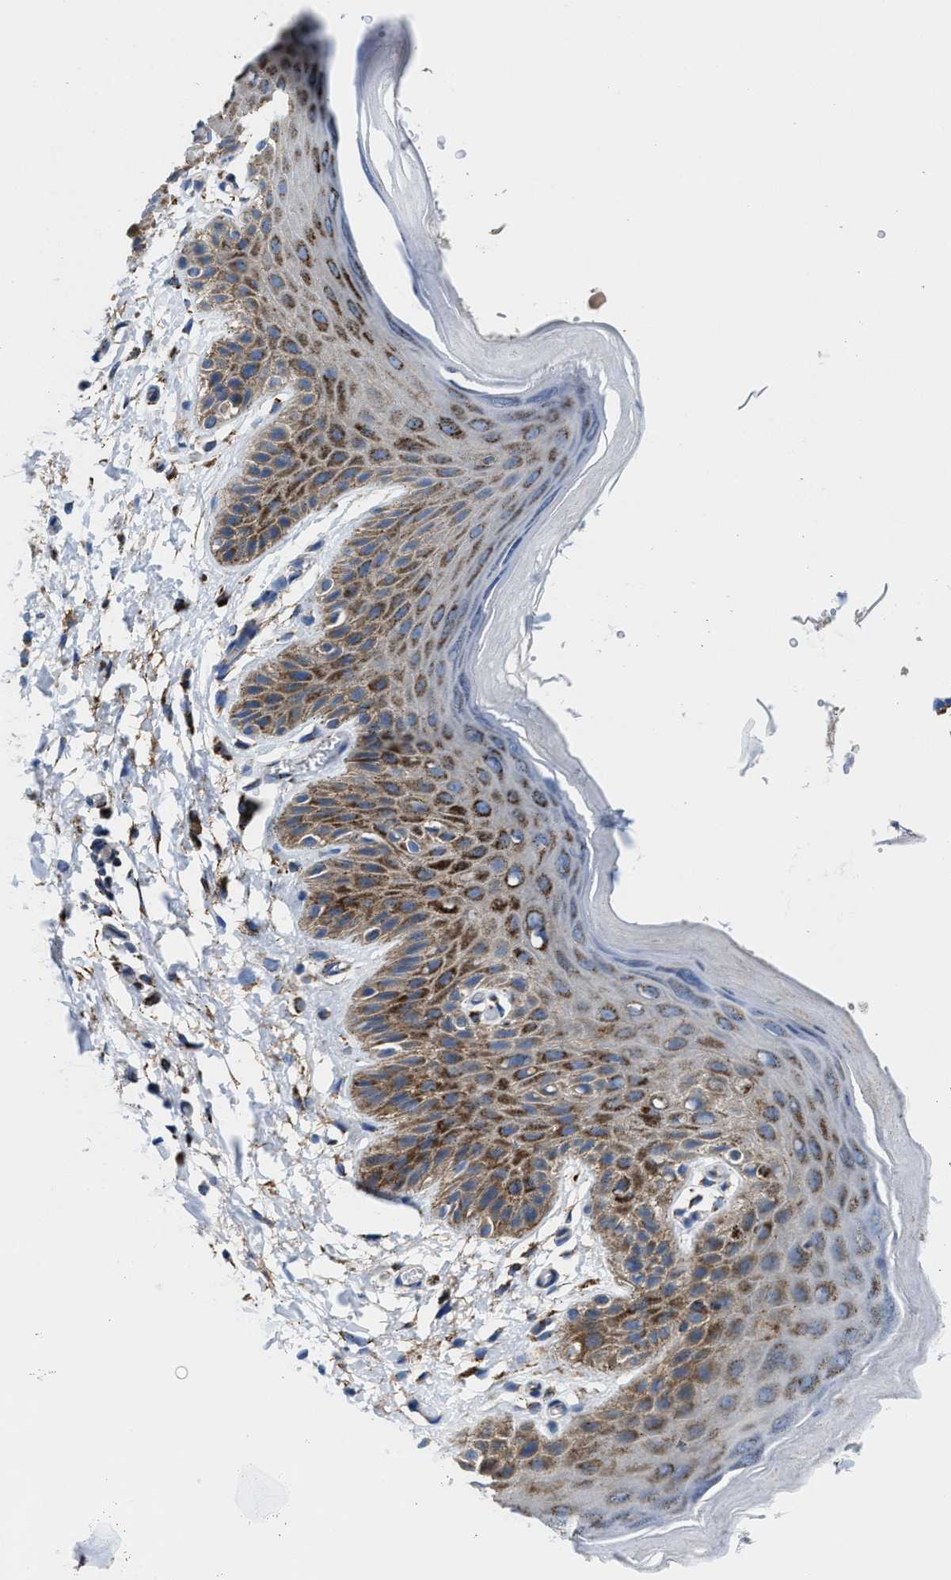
{"staining": {"intensity": "moderate", "quantity": ">75%", "location": "cytoplasmic/membranous"}, "tissue": "skin", "cell_type": "Epidermal cells", "image_type": "normal", "snomed": [{"axis": "morphology", "description": "Normal tissue, NOS"}, {"axis": "topography", "description": "Anal"}], "caption": "Moderate cytoplasmic/membranous staining is appreciated in about >75% of epidermal cells in unremarkable skin. (brown staining indicates protein expression, while blue staining denotes nuclei).", "gene": "ALDH1B1", "patient": {"sex": "male", "age": 44}}